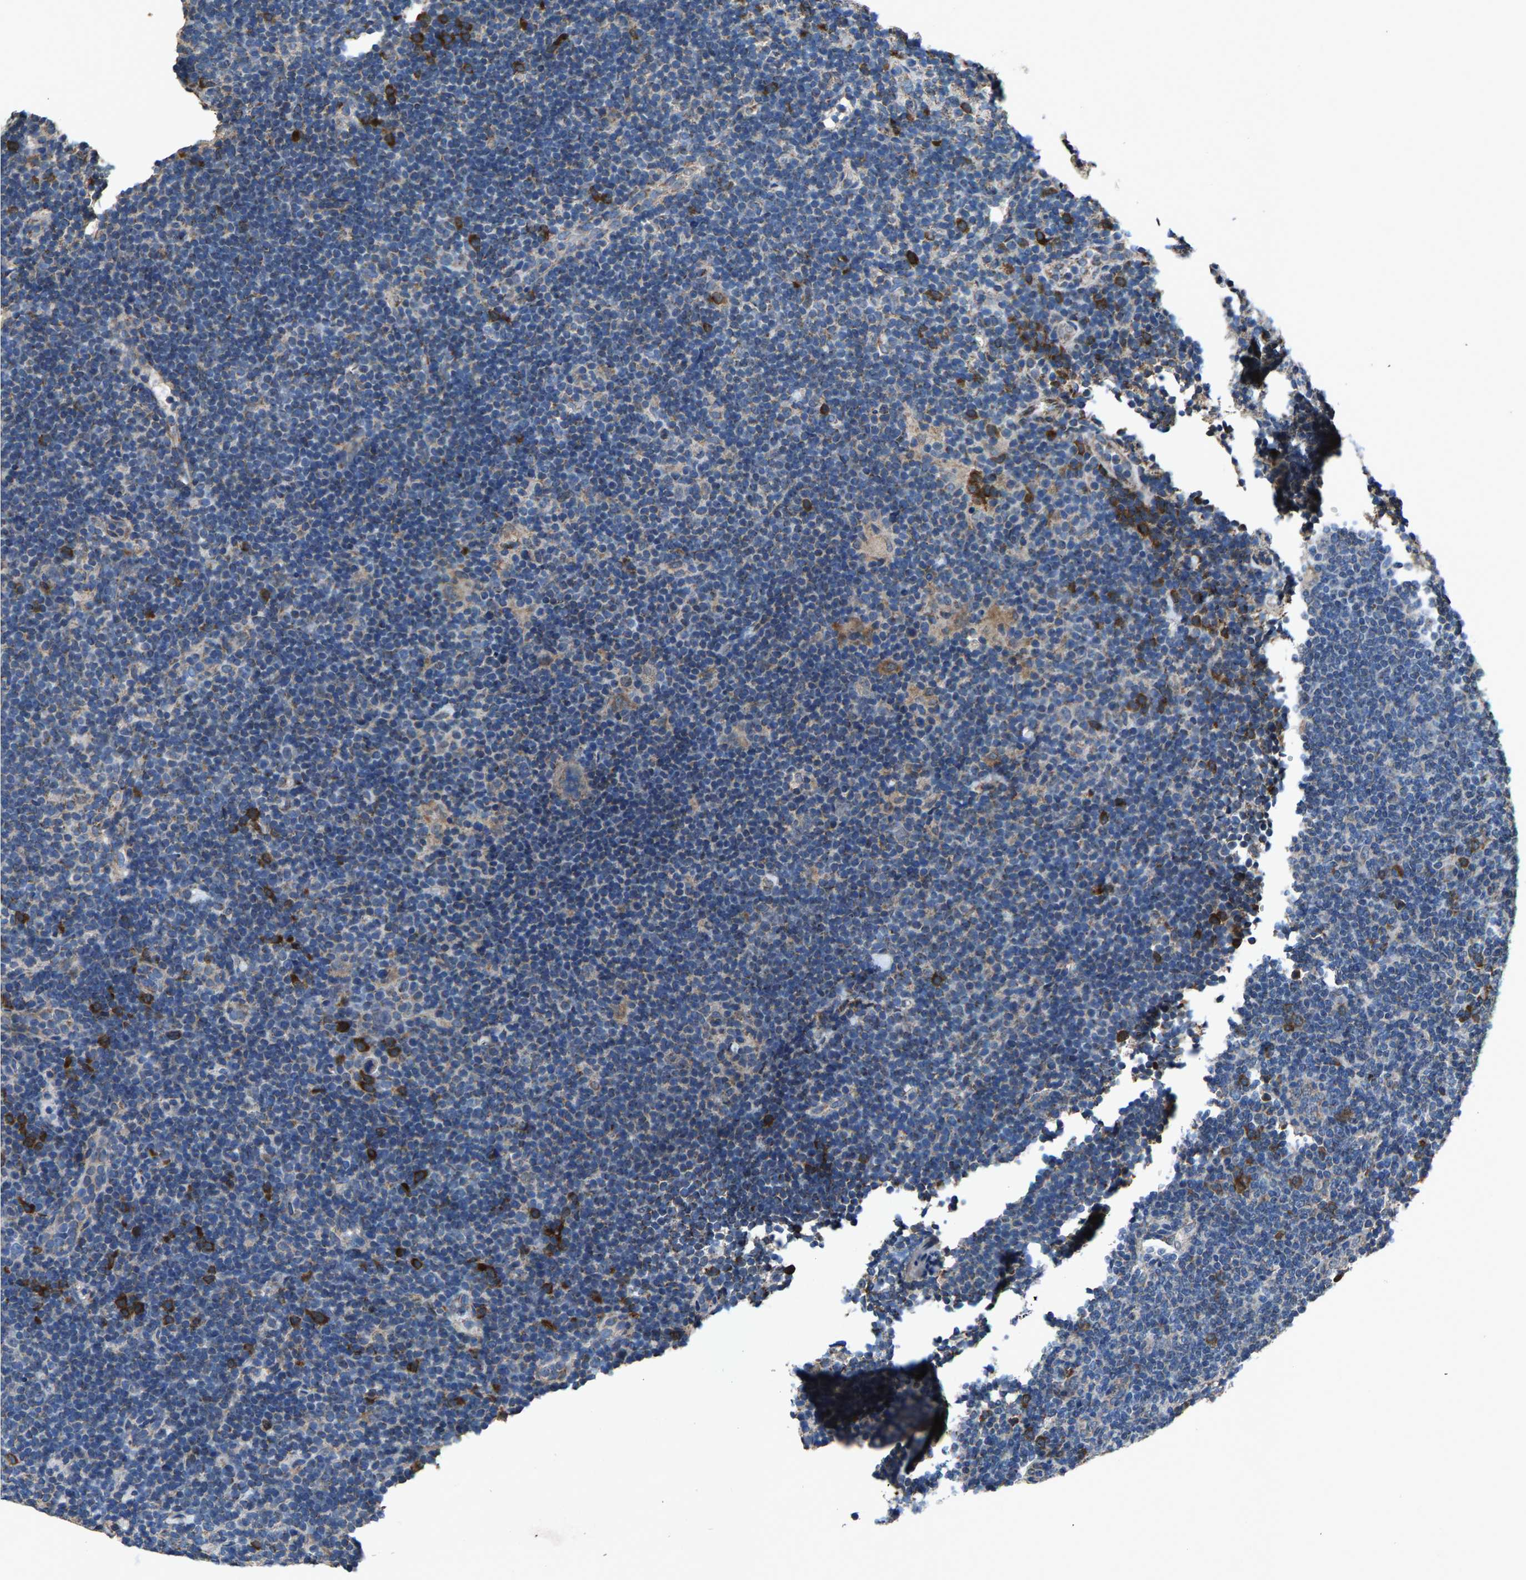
{"staining": {"intensity": "negative", "quantity": "none", "location": "none"}, "tissue": "lymphoma", "cell_type": "Tumor cells", "image_type": "cancer", "snomed": [{"axis": "morphology", "description": "Hodgkin's disease, NOS"}, {"axis": "topography", "description": "Lymph node"}], "caption": "Tumor cells show no significant positivity in lymphoma.", "gene": "PDP1", "patient": {"sex": "female", "age": 57}}